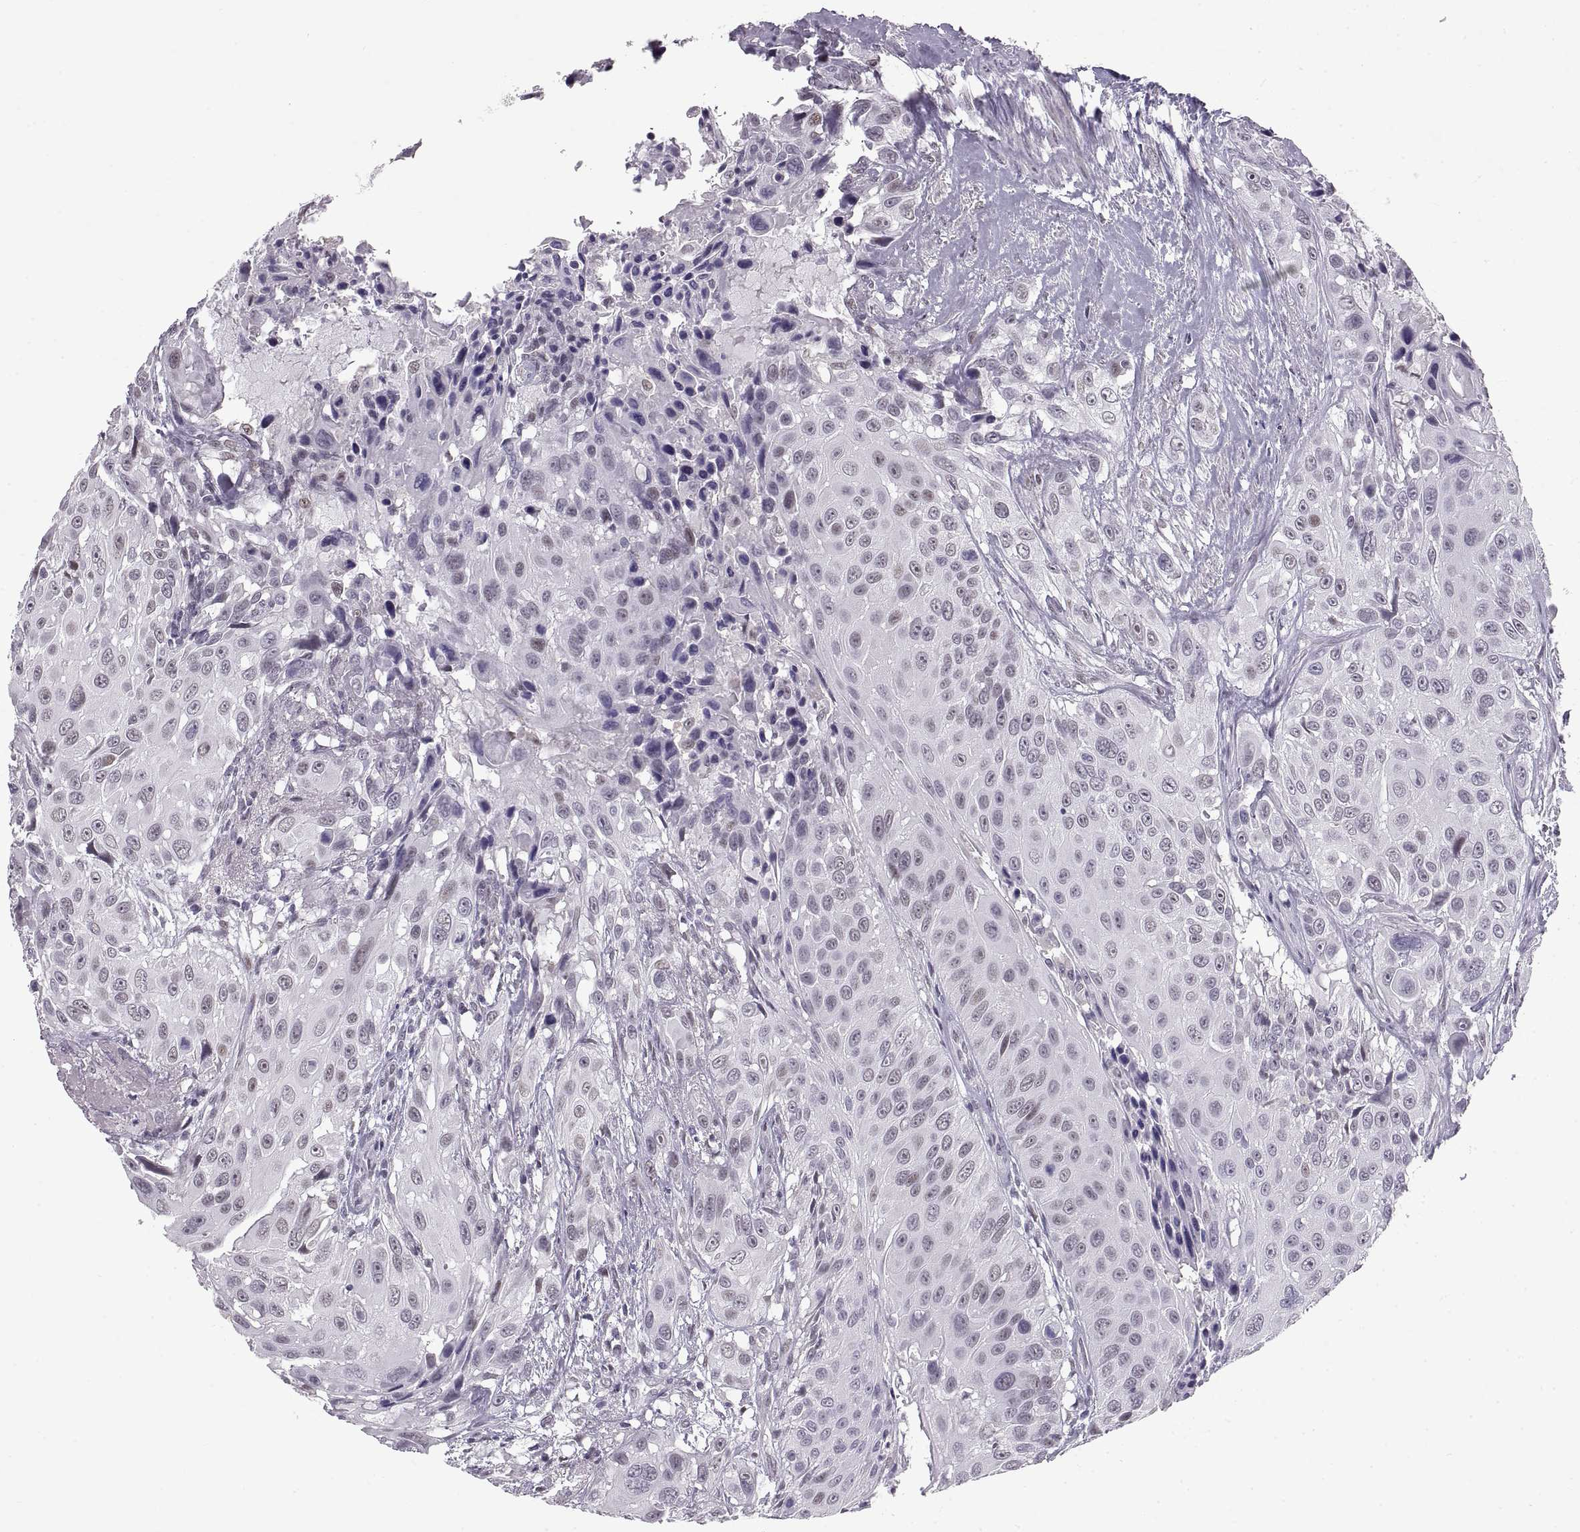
{"staining": {"intensity": "negative", "quantity": "none", "location": "none"}, "tissue": "urothelial cancer", "cell_type": "Tumor cells", "image_type": "cancer", "snomed": [{"axis": "morphology", "description": "Urothelial carcinoma, NOS"}, {"axis": "topography", "description": "Urinary bladder"}], "caption": "Histopathology image shows no significant protein expression in tumor cells of transitional cell carcinoma.", "gene": "NANOS3", "patient": {"sex": "male", "age": 55}}